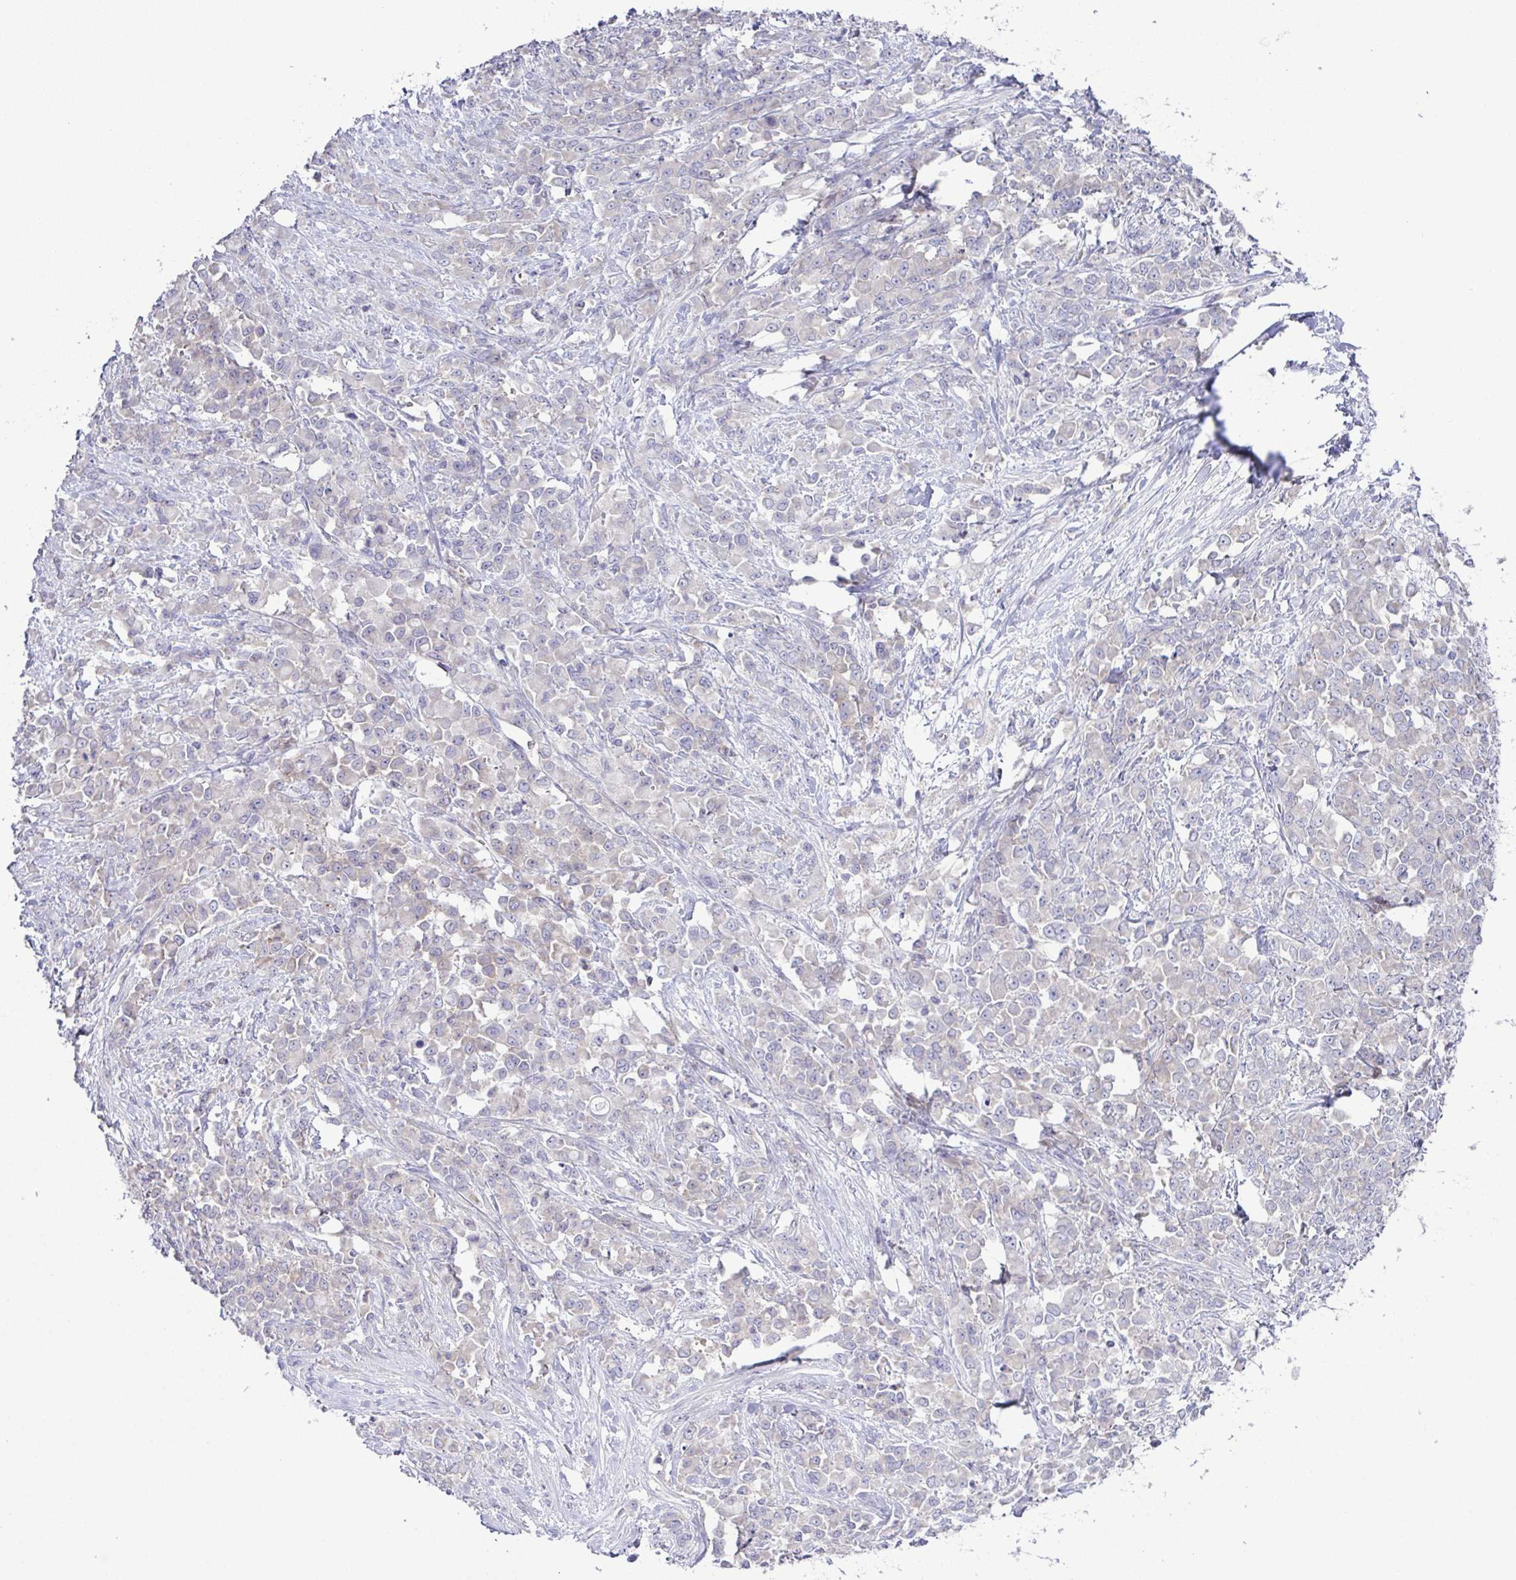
{"staining": {"intensity": "negative", "quantity": "none", "location": "none"}, "tissue": "stomach cancer", "cell_type": "Tumor cells", "image_type": "cancer", "snomed": [{"axis": "morphology", "description": "Adenocarcinoma, NOS"}, {"axis": "topography", "description": "Stomach"}], "caption": "Immunohistochemical staining of human stomach adenocarcinoma reveals no significant positivity in tumor cells. Nuclei are stained in blue.", "gene": "CFAP97D1", "patient": {"sex": "female", "age": 76}}